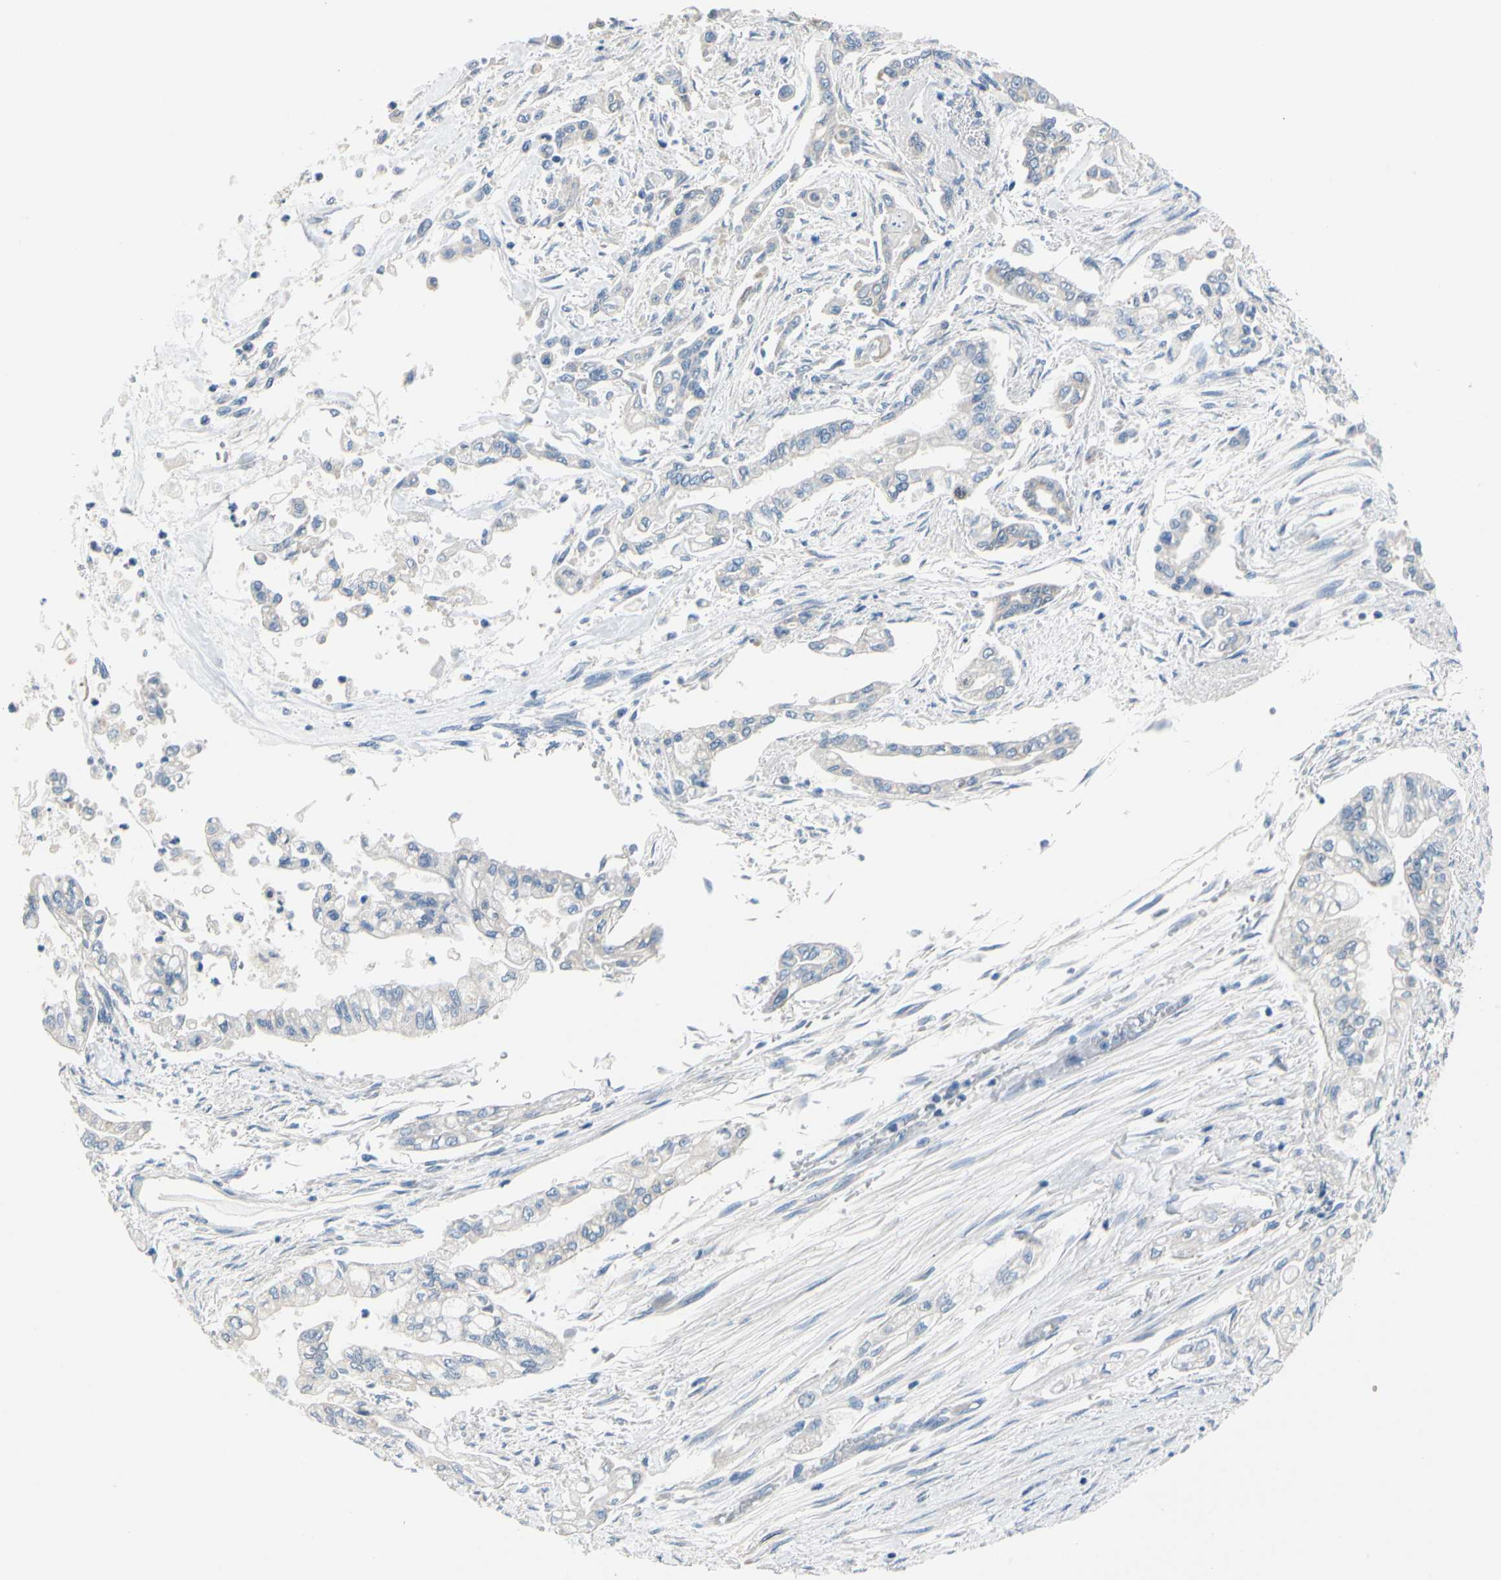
{"staining": {"intensity": "weak", "quantity": "<25%", "location": "cytoplasmic/membranous"}, "tissue": "pancreatic cancer", "cell_type": "Tumor cells", "image_type": "cancer", "snomed": [{"axis": "morphology", "description": "Normal tissue, NOS"}, {"axis": "topography", "description": "Pancreas"}], "caption": "This is an immunohistochemistry (IHC) micrograph of pancreatic cancer. There is no staining in tumor cells.", "gene": "CKAP2", "patient": {"sex": "male", "age": 42}}